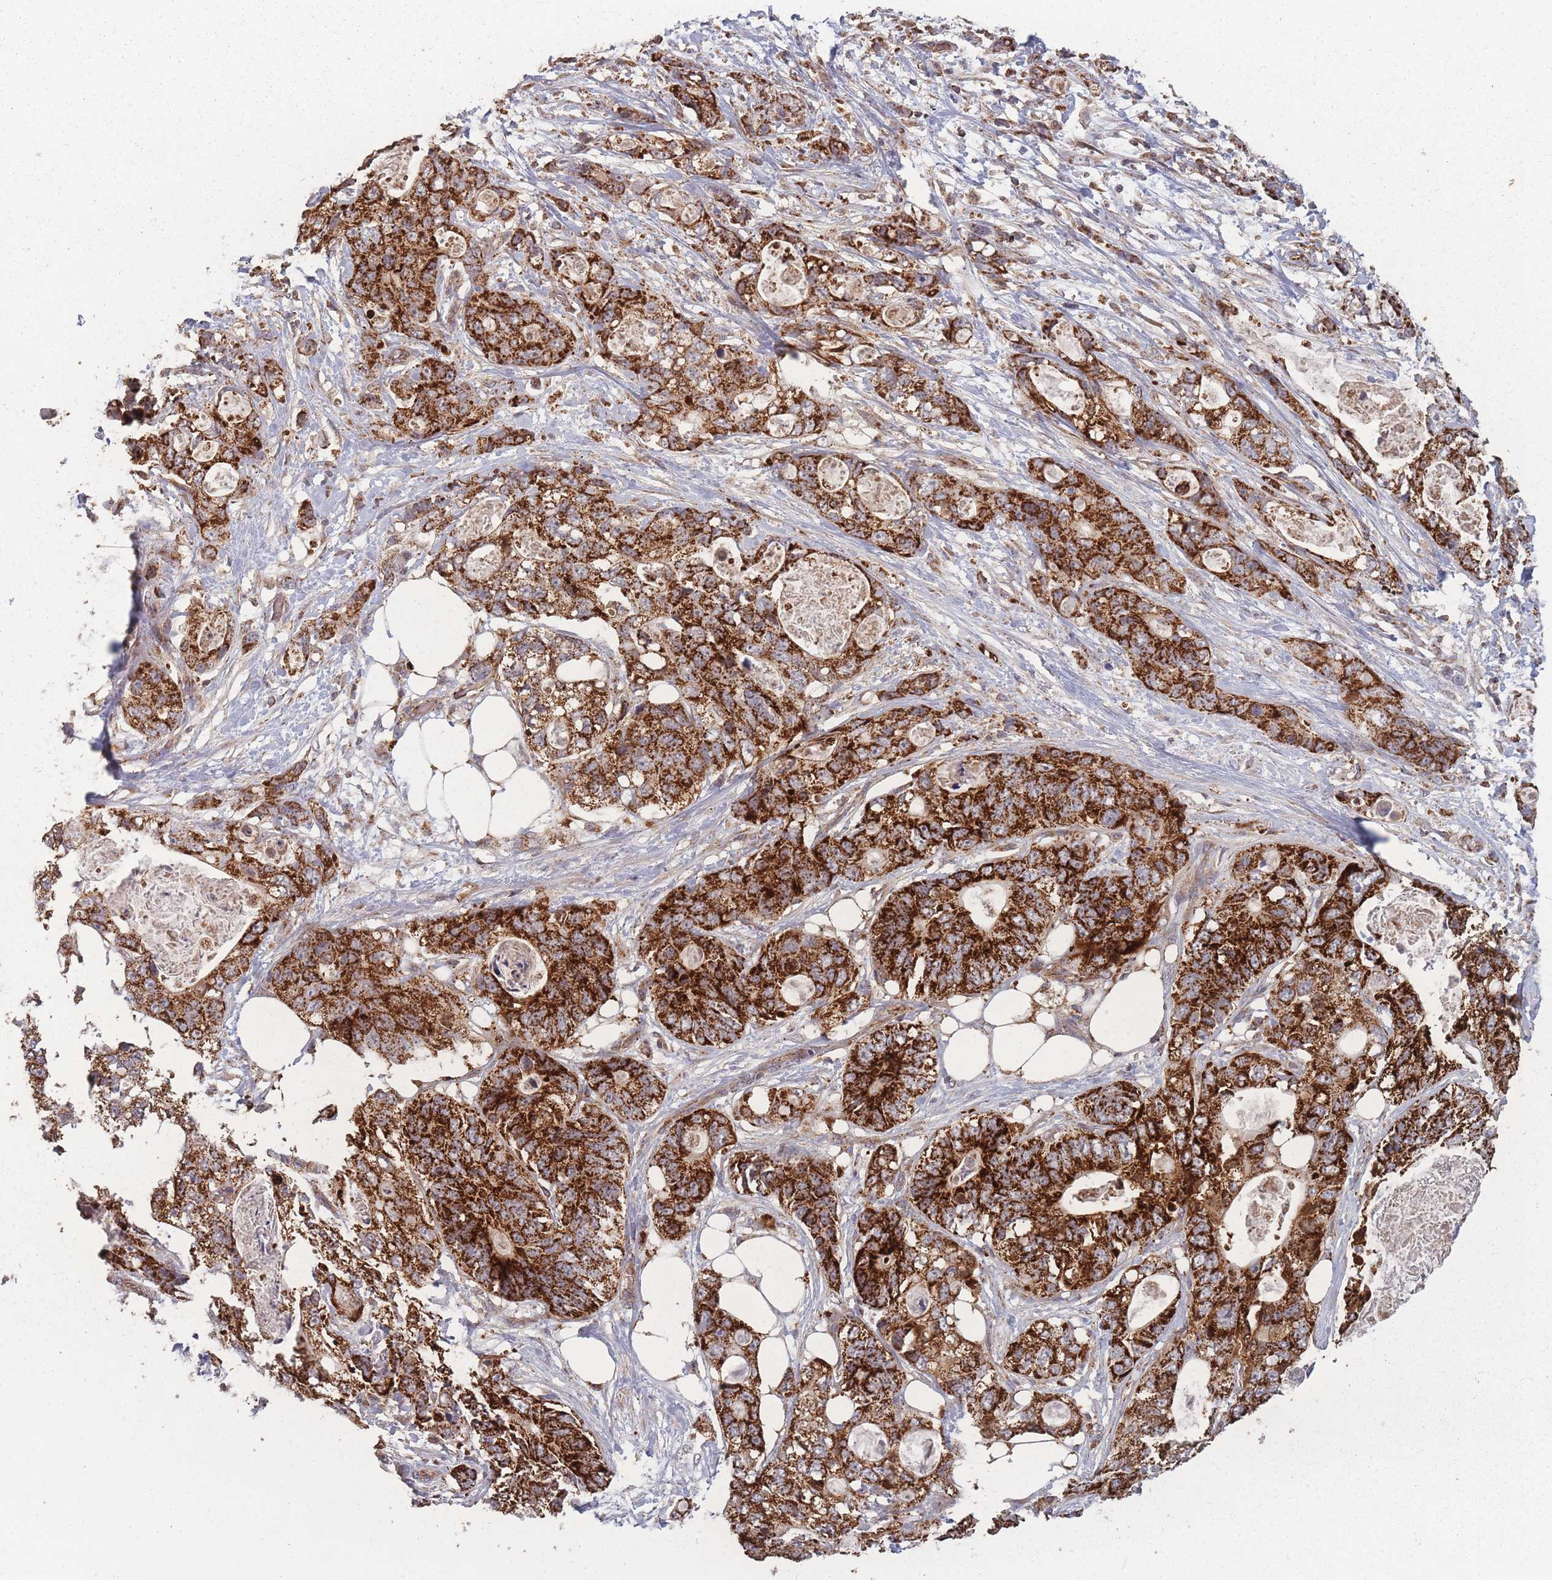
{"staining": {"intensity": "strong", "quantity": ">75%", "location": "cytoplasmic/membranous"}, "tissue": "stomach cancer", "cell_type": "Tumor cells", "image_type": "cancer", "snomed": [{"axis": "morphology", "description": "Adenocarcinoma, NOS"}, {"axis": "topography", "description": "Stomach"}], "caption": "There is high levels of strong cytoplasmic/membranous positivity in tumor cells of stomach cancer (adenocarcinoma), as demonstrated by immunohistochemical staining (brown color).", "gene": "LYRM7", "patient": {"sex": "female", "age": 89}}